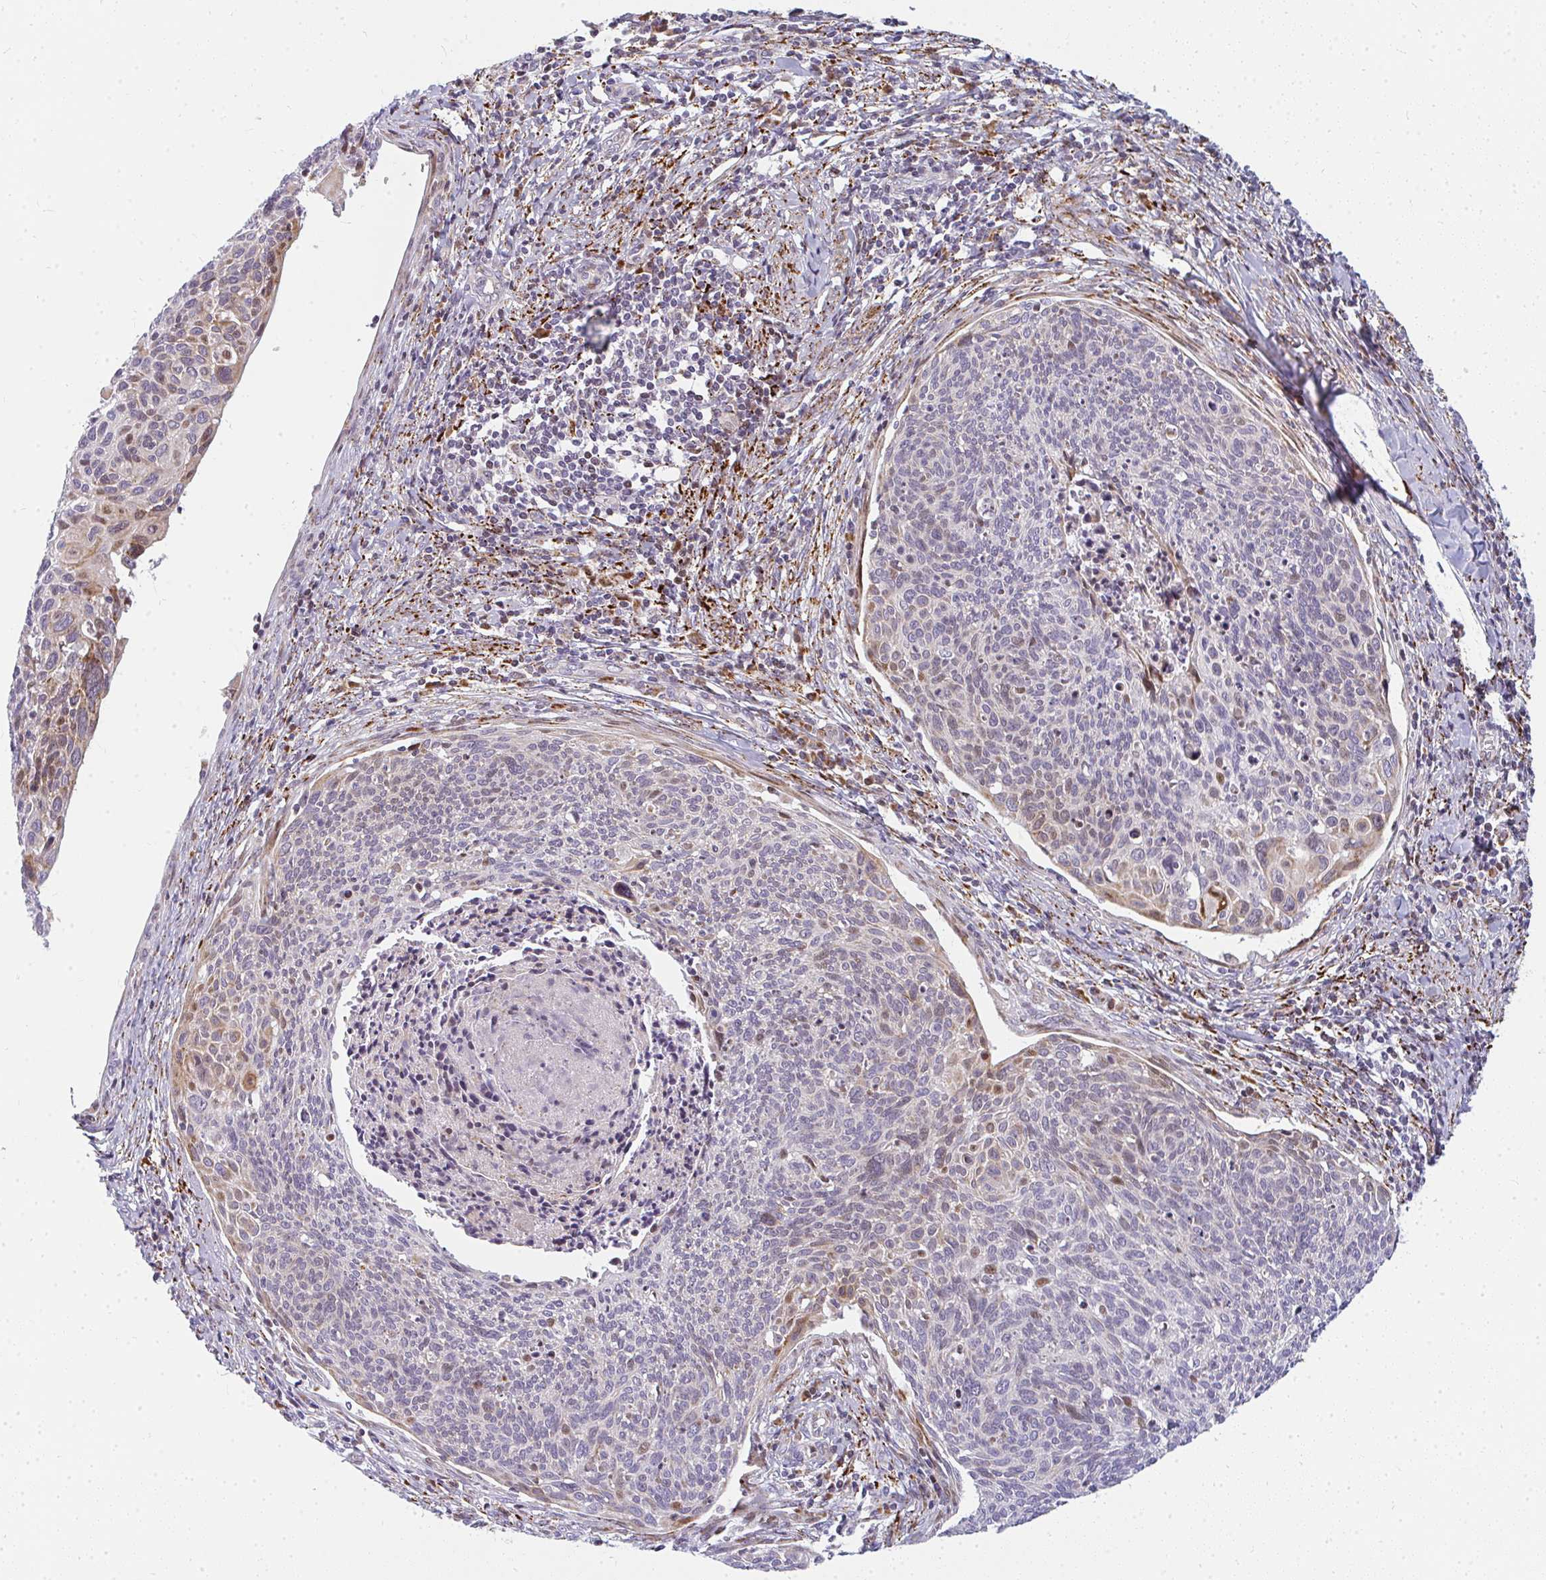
{"staining": {"intensity": "moderate", "quantity": "<25%", "location": "nuclear"}, "tissue": "cervical cancer", "cell_type": "Tumor cells", "image_type": "cancer", "snomed": [{"axis": "morphology", "description": "Squamous cell carcinoma, NOS"}, {"axis": "topography", "description": "Cervix"}], "caption": "This is a photomicrograph of immunohistochemistry staining of squamous cell carcinoma (cervical), which shows moderate staining in the nuclear of tumor cells.", "gene": "PLA2G5", "patient": {"sex": "female", "age": 49}}